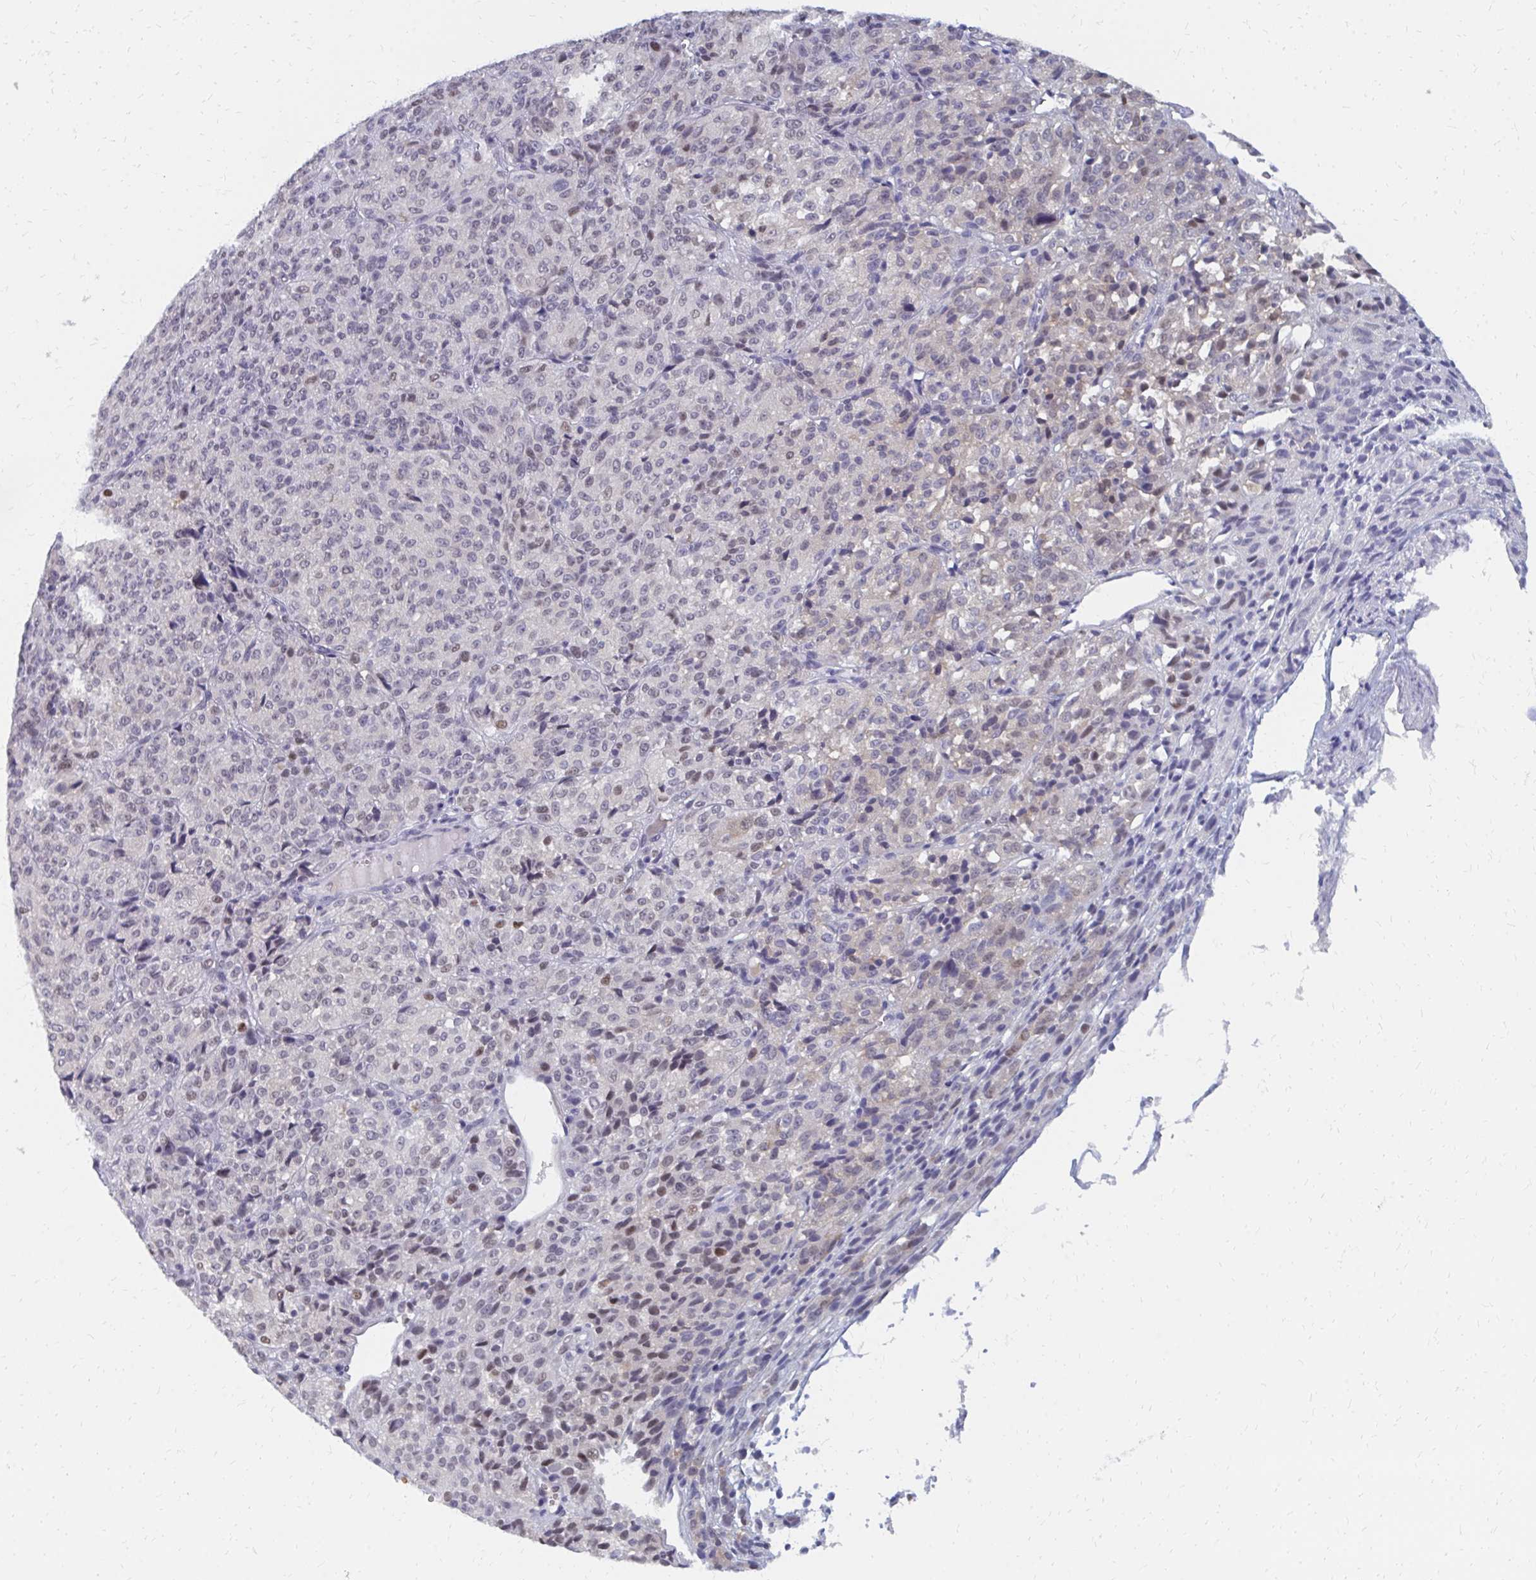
{"staining": {"intensity": "negative", "quantity": "none", "location": "none"}, "tissue": "melanoma", "cell_type": "Tumor cells", "image_type": "cancer", "snomed": [{"axis": "morphology", "description": "Malignant melanoma, Metastatic site"}, {"axis": "topography", "description": "Brain"}], "caption": "Immunohistochemistry (IHC) micrograph of melanoma stained for a protein (brown), which exhibits no expression in tumor cells. Nuclei are stained in blue.", "gene": "PLK3", "patient": {"sex": "female", "age": 56}}